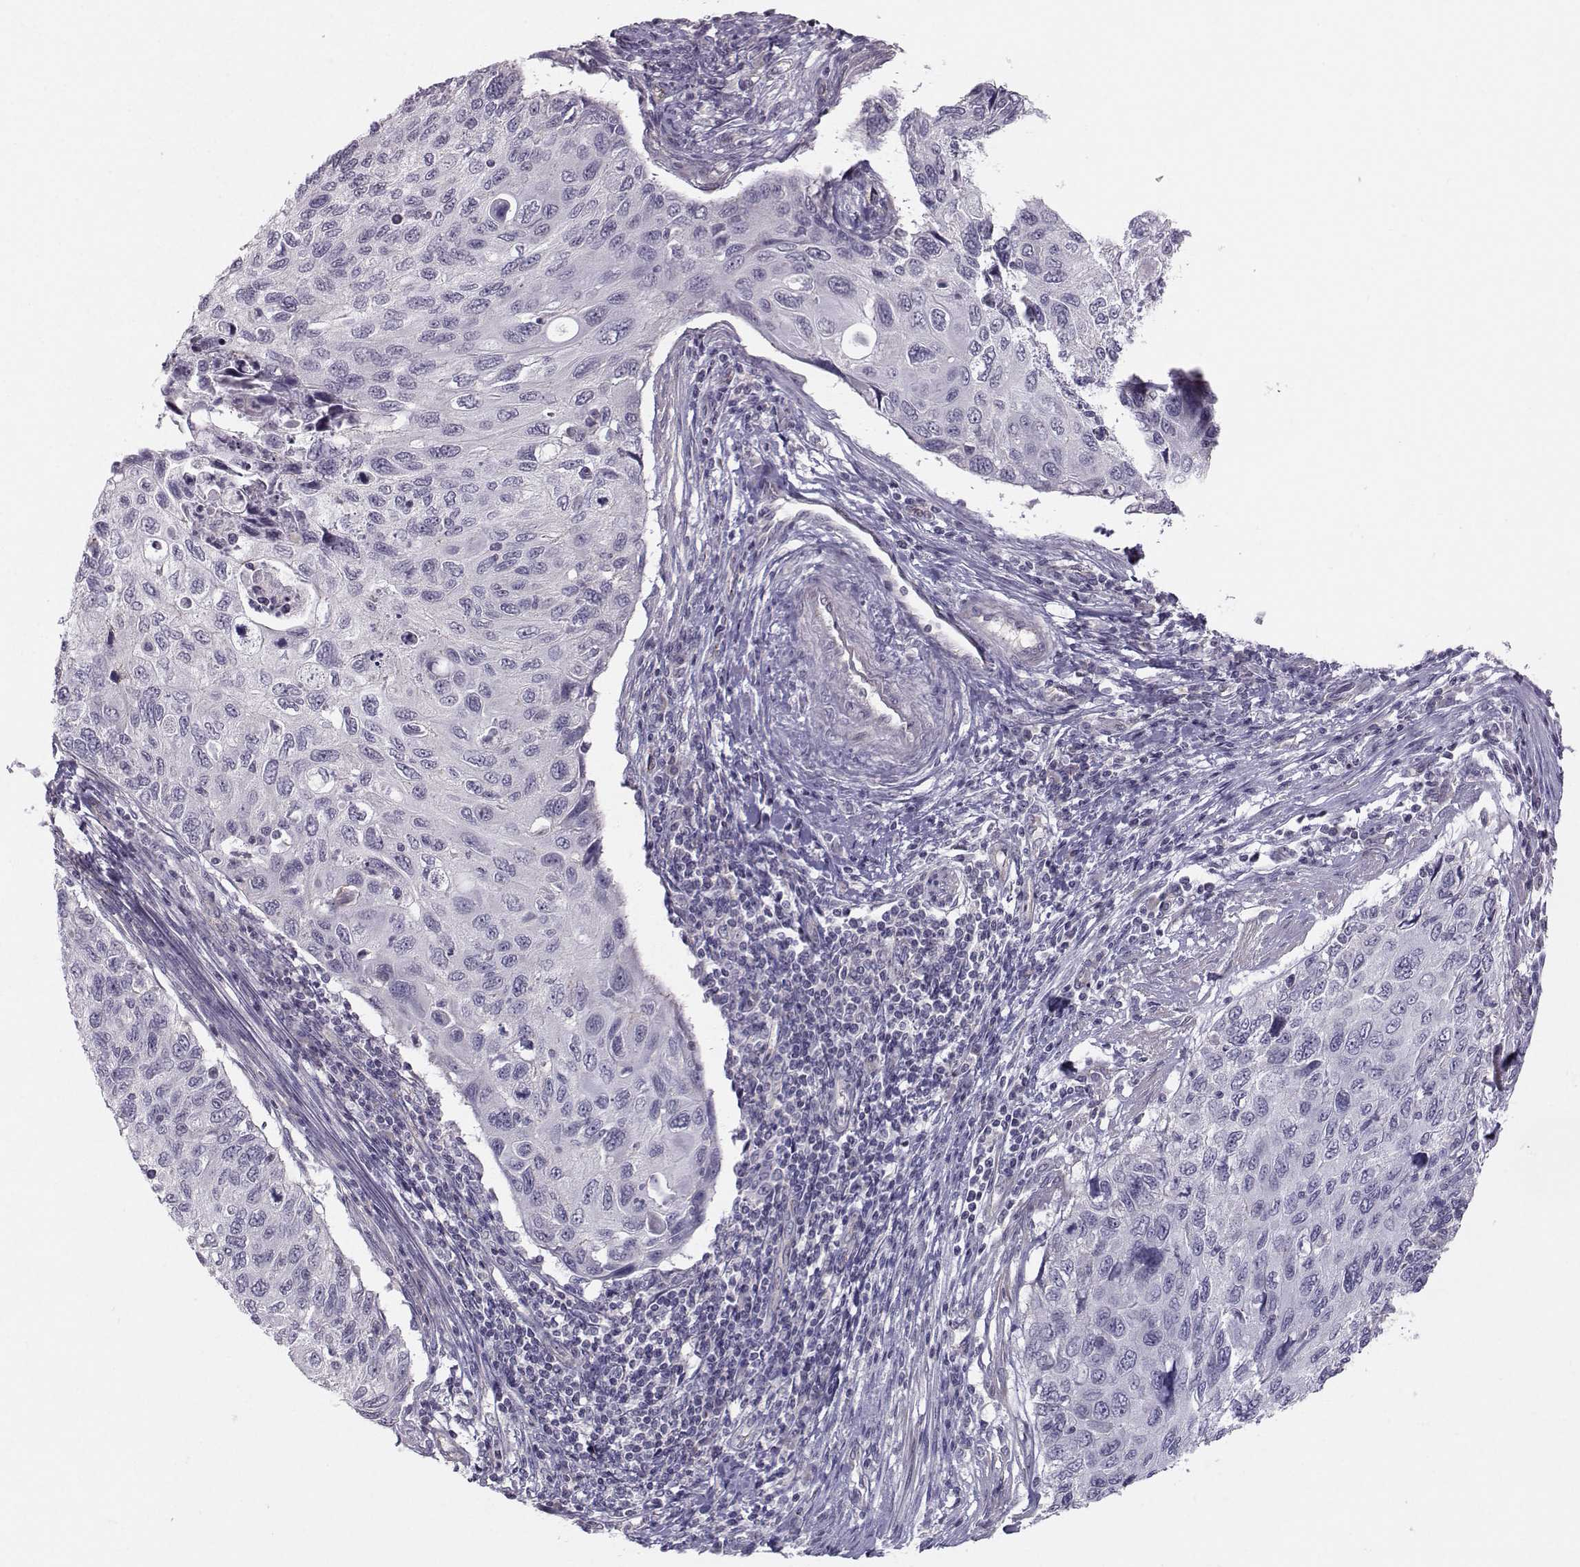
{"staining": {"intensity": "negative", "quantity": "none", "location": "none"}, "tissue": "cervical cancer", "cell_type": "Tumor cells", "image_type": "cancer", "snomed": [{"axis": "morphology", "description": "Squamous cell carcinoma, NOS"}, {"axis": "topography", "description": "Cervix"}], "caption": "High power microscopy micrograph of an immunohistochemistry histopathology image of cervical cancer (squamous cell carcinoma), revealing no significant positivity in tumor cells.", "gene": "MAST1", "patient": {"sex": "female", "age": 70}}